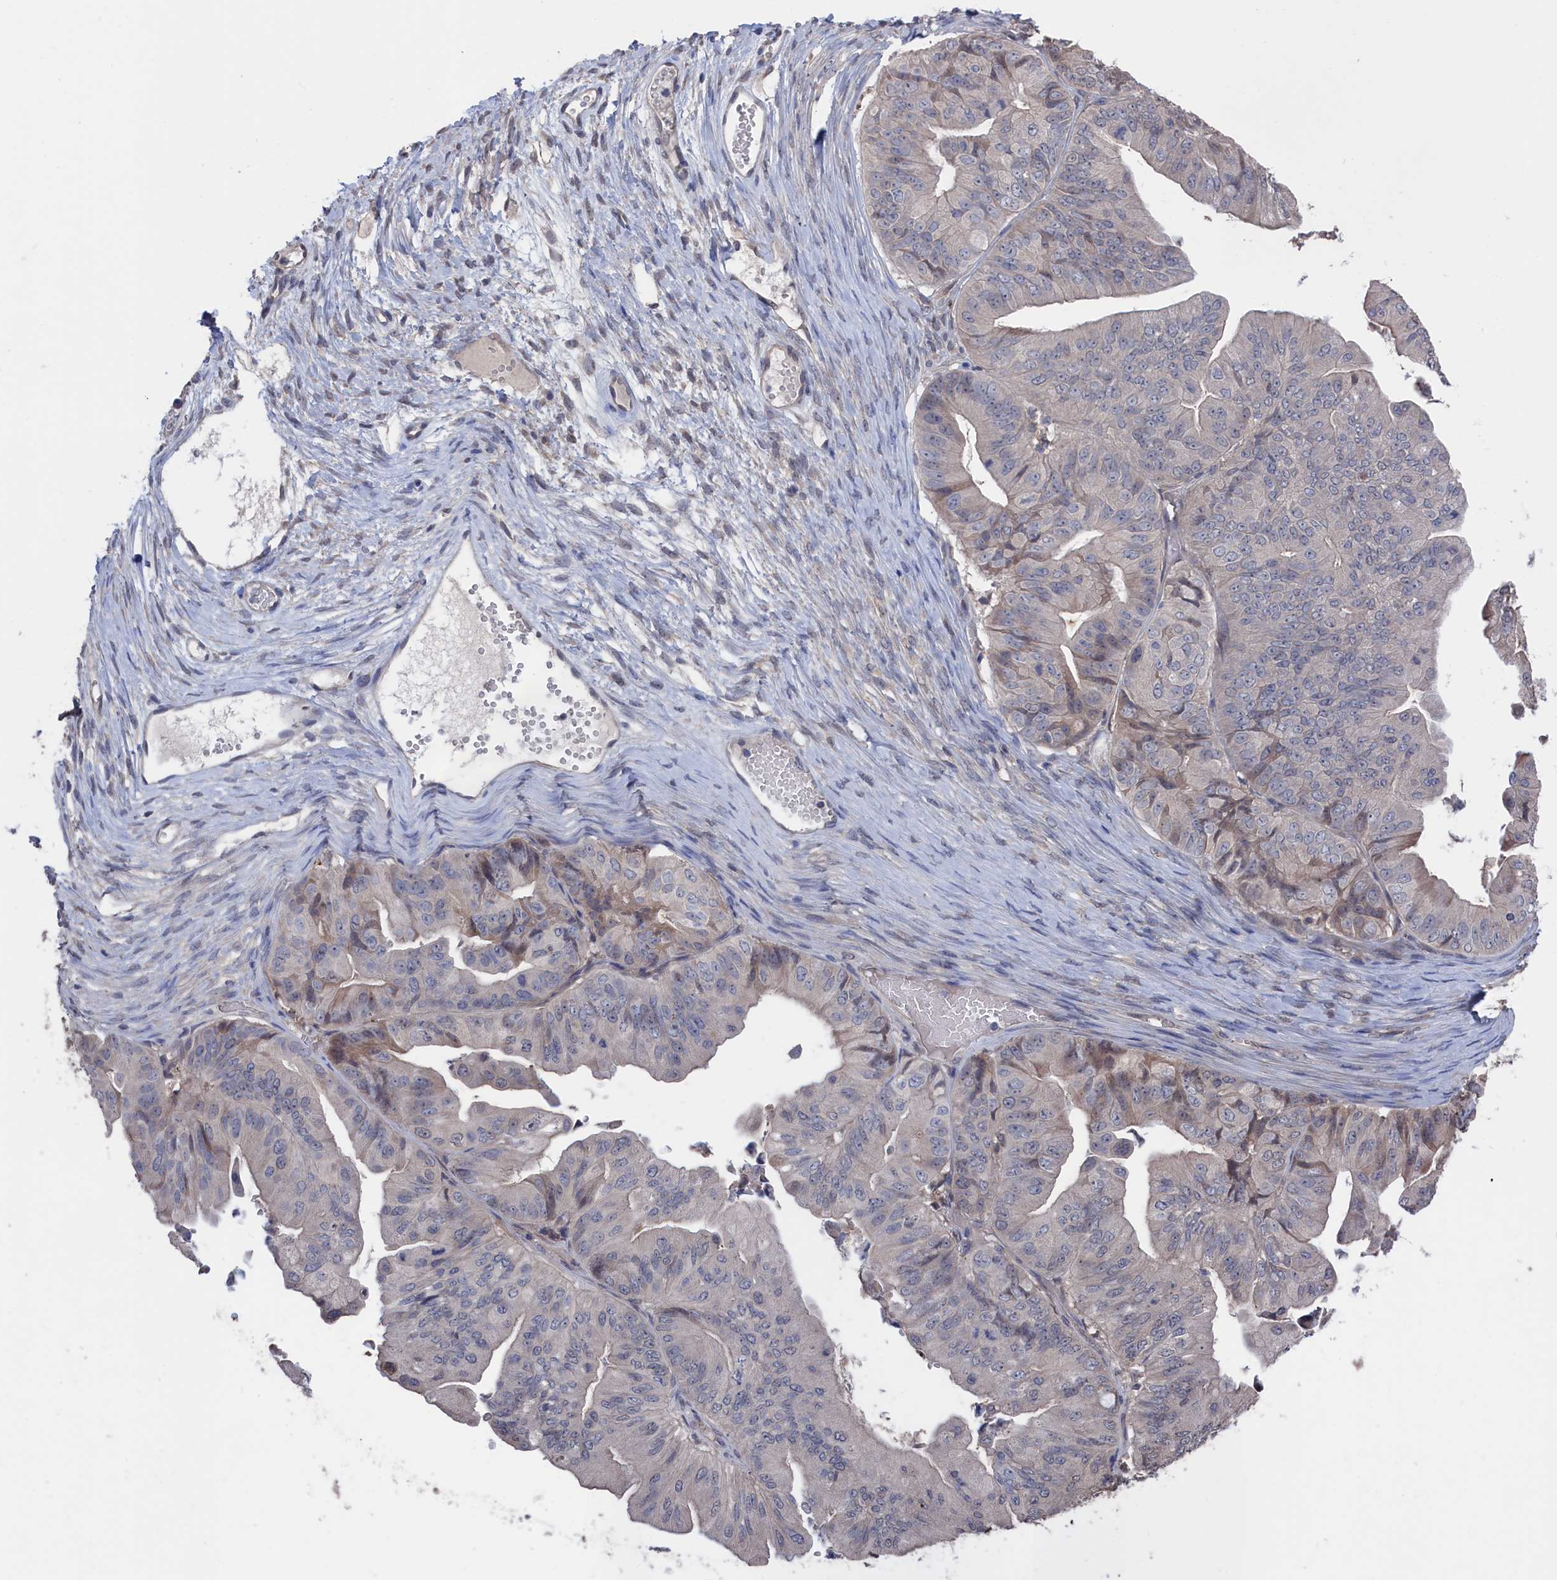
{"staining": {"intensity": "negative", "quantity": "none", "location": "none"}, "tissue": "ovarian cancer", "cell_type": "Tumor cells", "image_type": "cancer", "snomed": [{"axis": "morphology", "description": "Cystadenocarcinoma, mucinous, NOS"}, {"axis": "topography", "description": "Ovary"}], "caption": "Protein analysis of ovarian cancer (mucinous cystadenocarcinoma) shows no significant staining in tumor cells.", "gene": "NUTF2", "patient": {"sex": "female", "age": 61}}